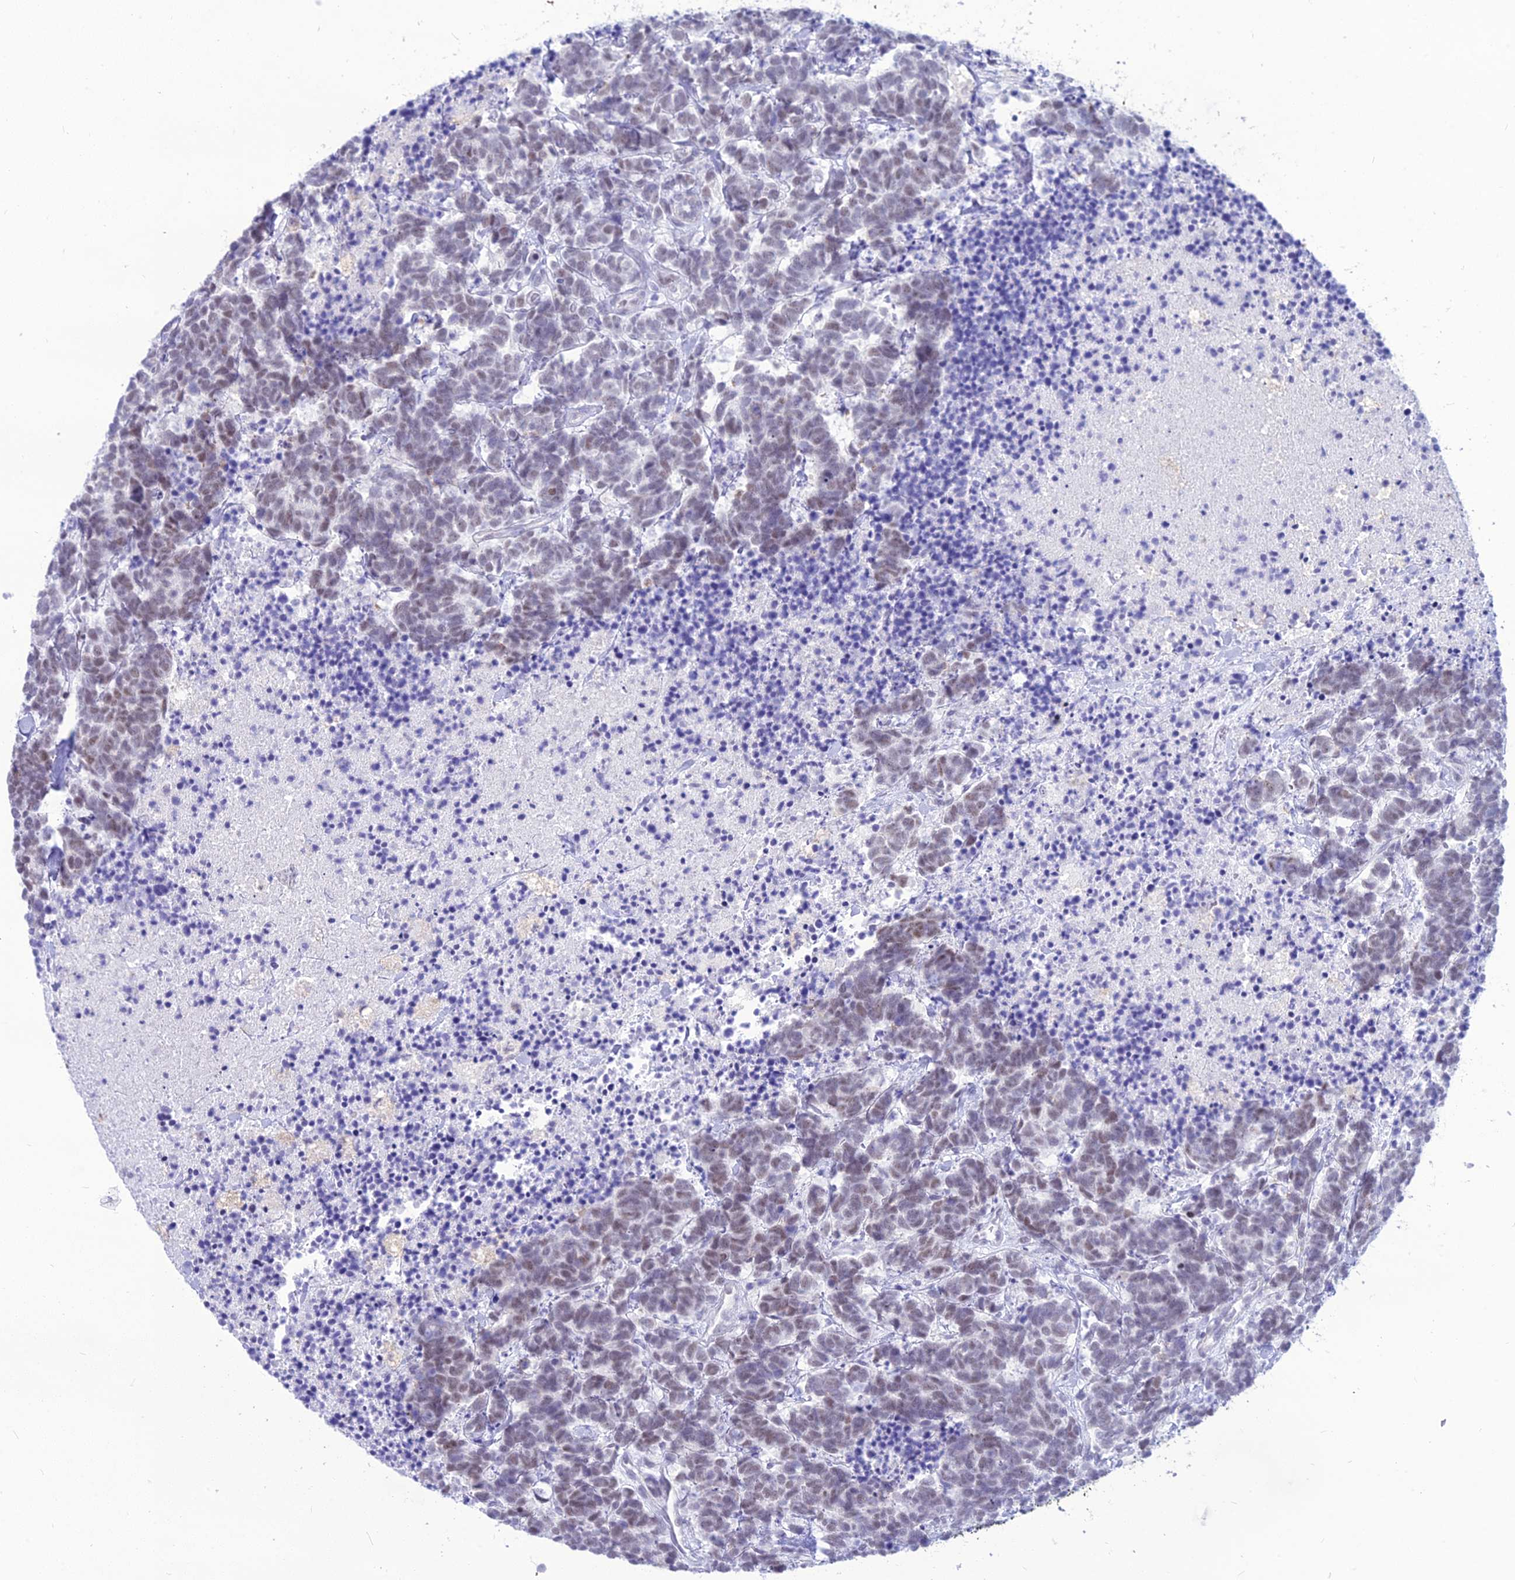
{"staining": {"intensity": "weak", "quantity": ">75%", "location": "nuclear"}, "tissue": "carcinoid", "cell_type": "Tumor cells", "image_type": "cancer", "snomed": [{"axis": "morphology", "description": "Carcinoma, NOS"}, {"axis": "morphology", "description": "Carcinoid, malignant, NOS"}, {"axis": "topography", "description": "Prostate"}], "caption": "DAB (3,3'-diaminobenzidine) immunohistochemical staining of carcinoid shows weak nuclear protein staining in approximately >75% of tumor cells.", "gene": "DHX40", "patient": {"sex": "male", "age": 57}}